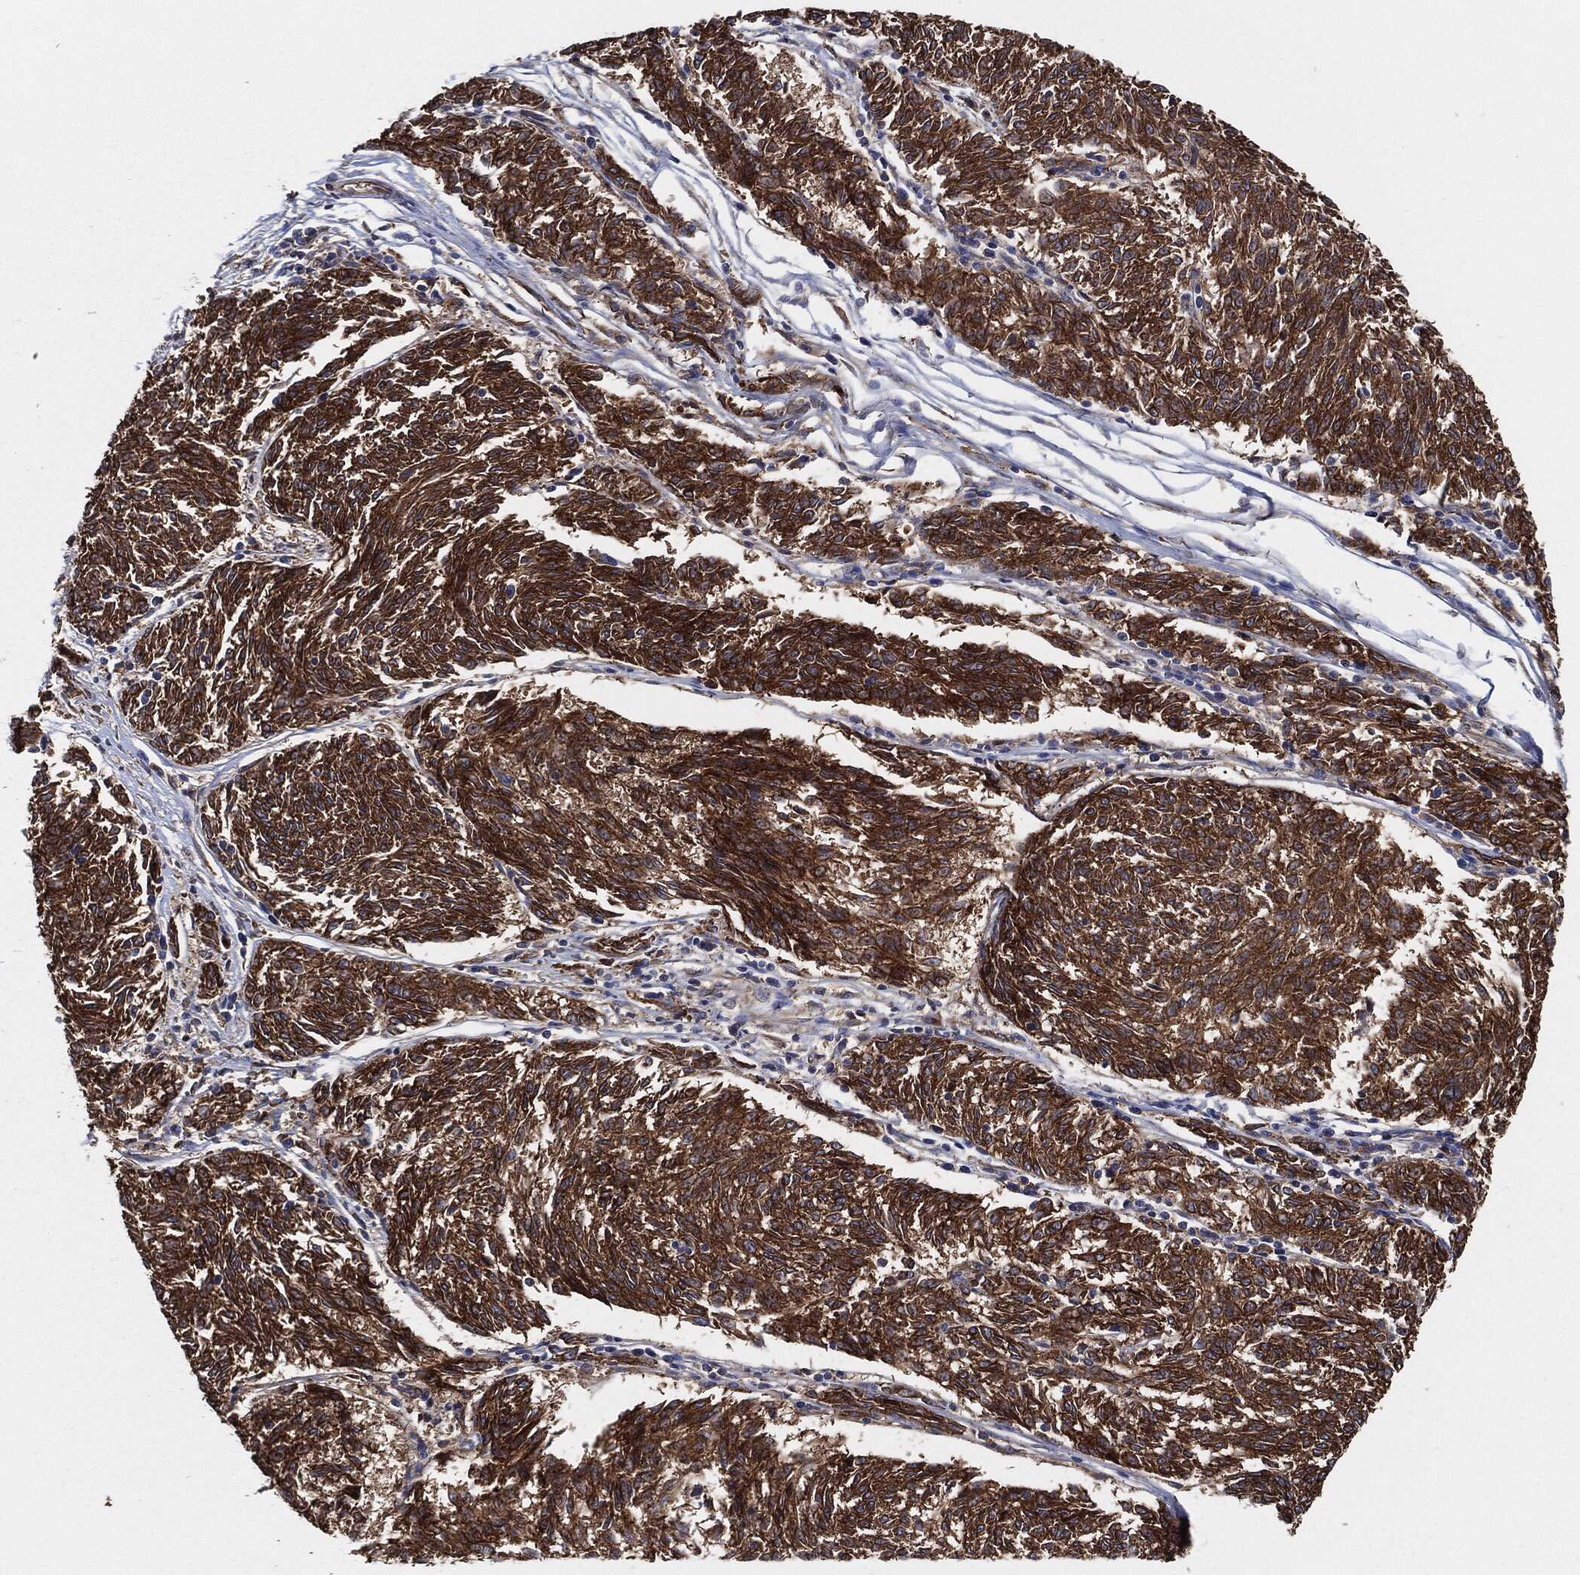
{"staining": {"intensity": "strong", "quantity": ">75%", "location": "cytoplasmic/membranous"}, "tissue": "melanoma", "cell_type": "Tumor cells", "image_type": "cancer", "snomed": [{"axis": "morphology", "description": "Malignant melanoma, NOS"}, {"axis": "topography", "description": "Skin"}], "caption": "Malignant melanoma stained for a protein (brown) displays strong cytoplasmic/membranous positive staining in about >75% of tumor cells.", "gene": "CTNNA1", "patient": {"sex": "female", "age": 72}}